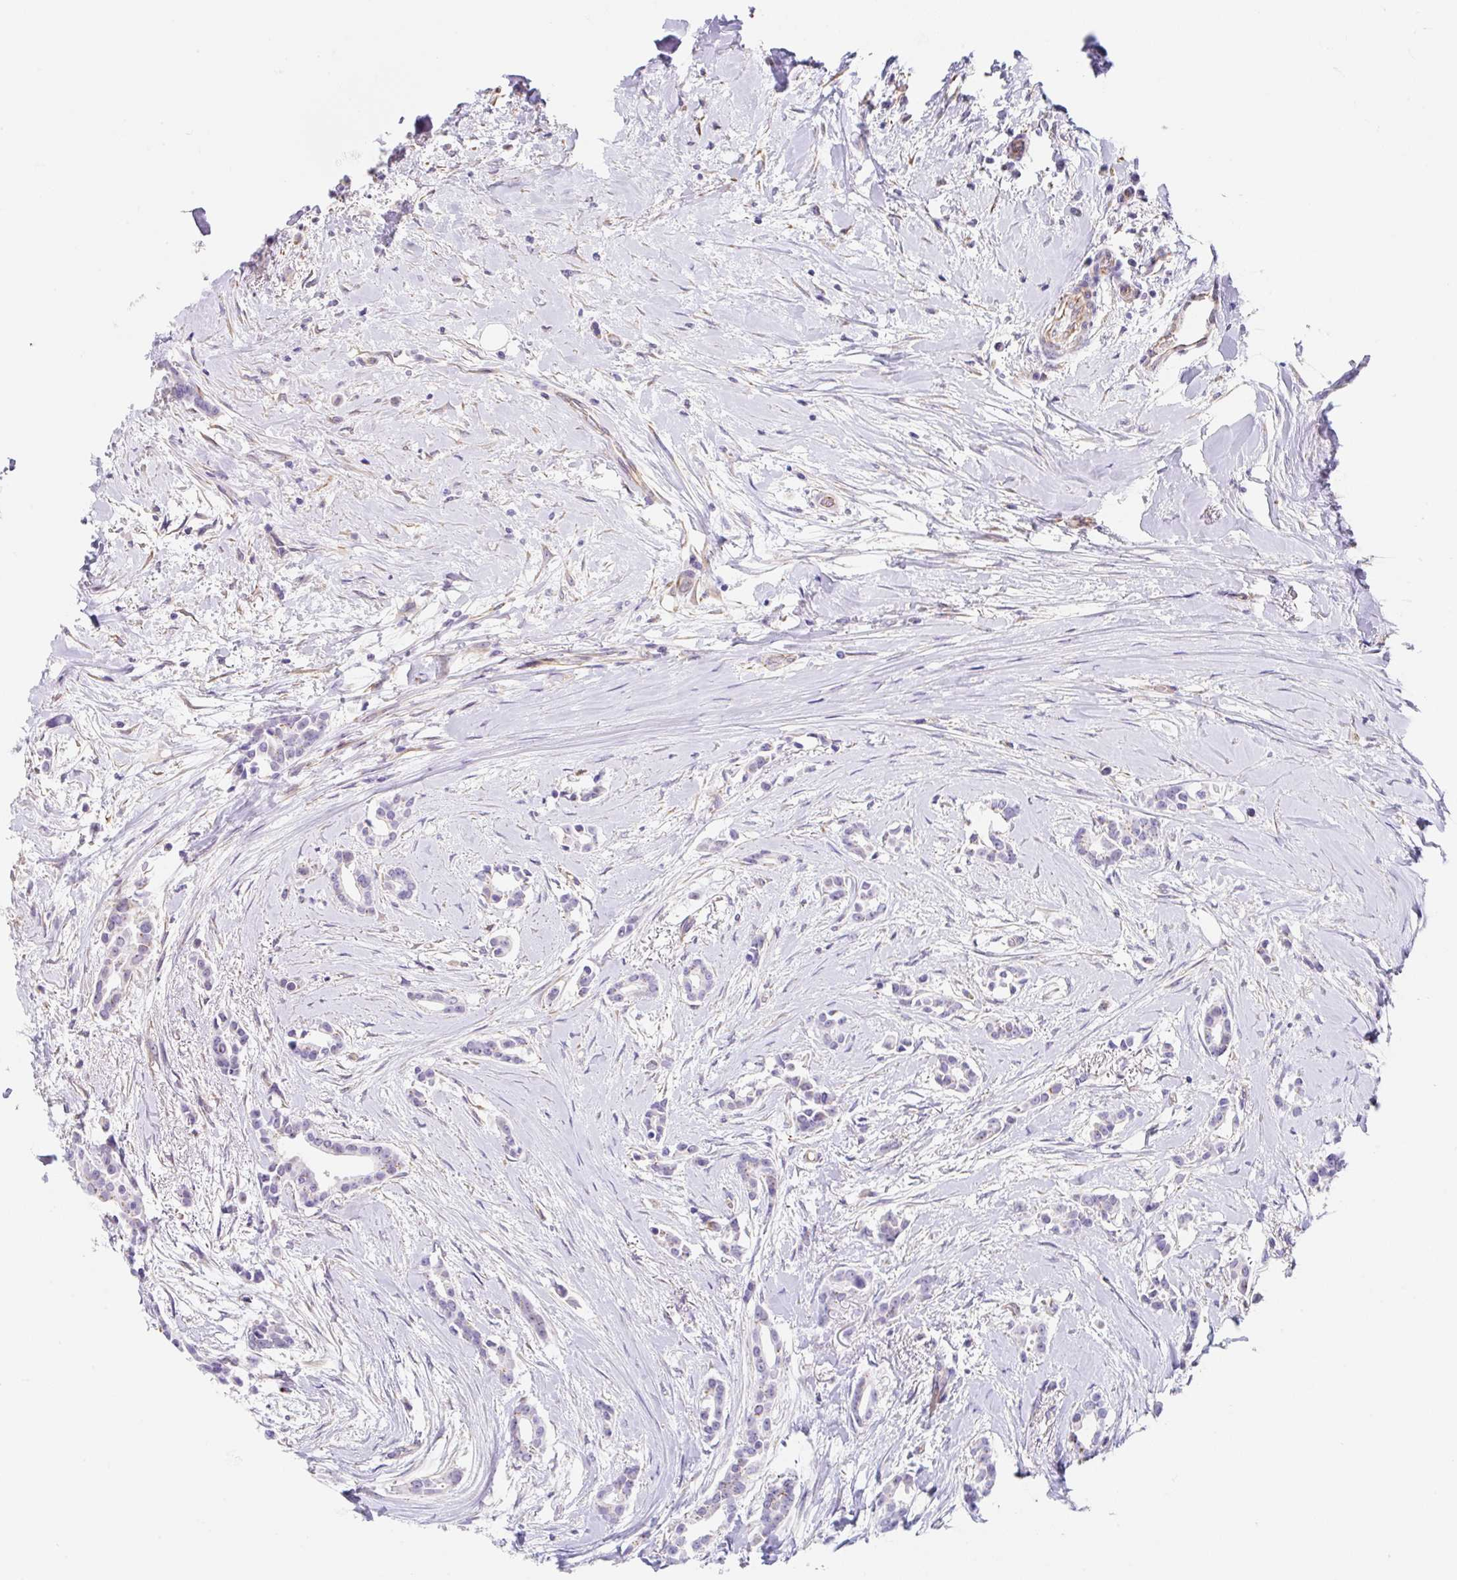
{"staining": {"intensity": "negative", "quantity": "none", "location": "none"}, "tissue": "breast cancer", "cell_type": "Tumor cells", "image_type": "cancer", "snomed": [{"axis": "morphology", "description": "Duct carcinoma"}, {"axis": "topography", "description": "Breast"}], "caption": "Immunohistochemical staining of human breast invasive ductal carcinoma displays no significant staining in tumor cells.", "gene": "DKK4", "patient": {"sex": "female", "age": 64}}